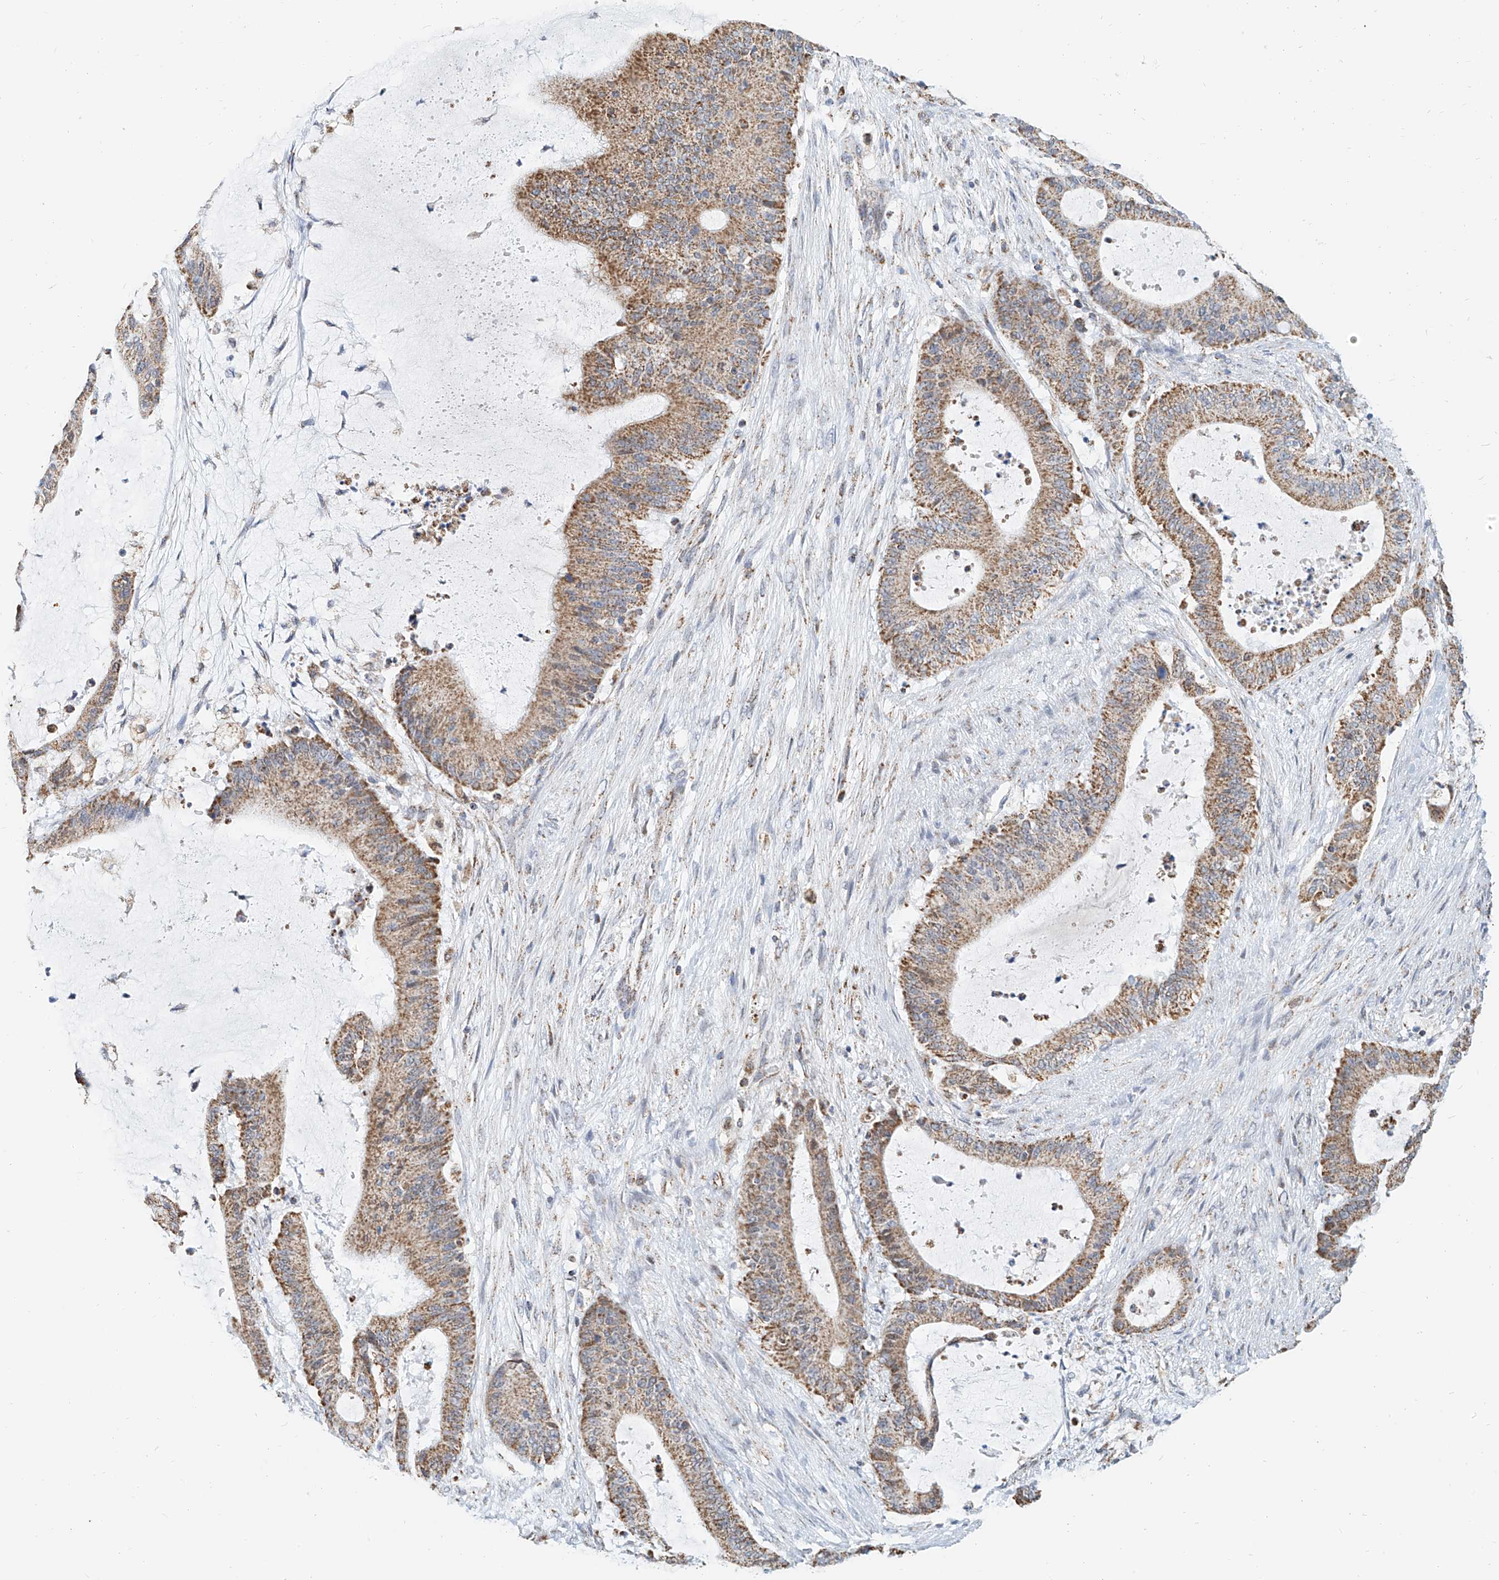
{"staining": {"intensity": "moderate", "quantity": ">75%", "location": "cytoplasmic/membranous"}, "tissue": "liver cancer", "cell_type": "Tumor cells", "image_type": "cancer", "snomed": [{"axis": "morphology", "description": "Normal tissue, NOS"}, {"axis": "morphology", "description": "Cholangiocarcinoma"}, {"axis": "topography", "description": "Liver"}, {"axis": "topography", "description": "Peripheral nerve tissue"}], "caption": "Cholangiocarcinoma (liver) stained with DAB immunohistochemistry exhibits medium levels of moderate cytoplasmic/membranous positivity in approximately >75% of tumor cells.", "gene": "NALCN", "patient": {"sex": "female", "age": 73}}